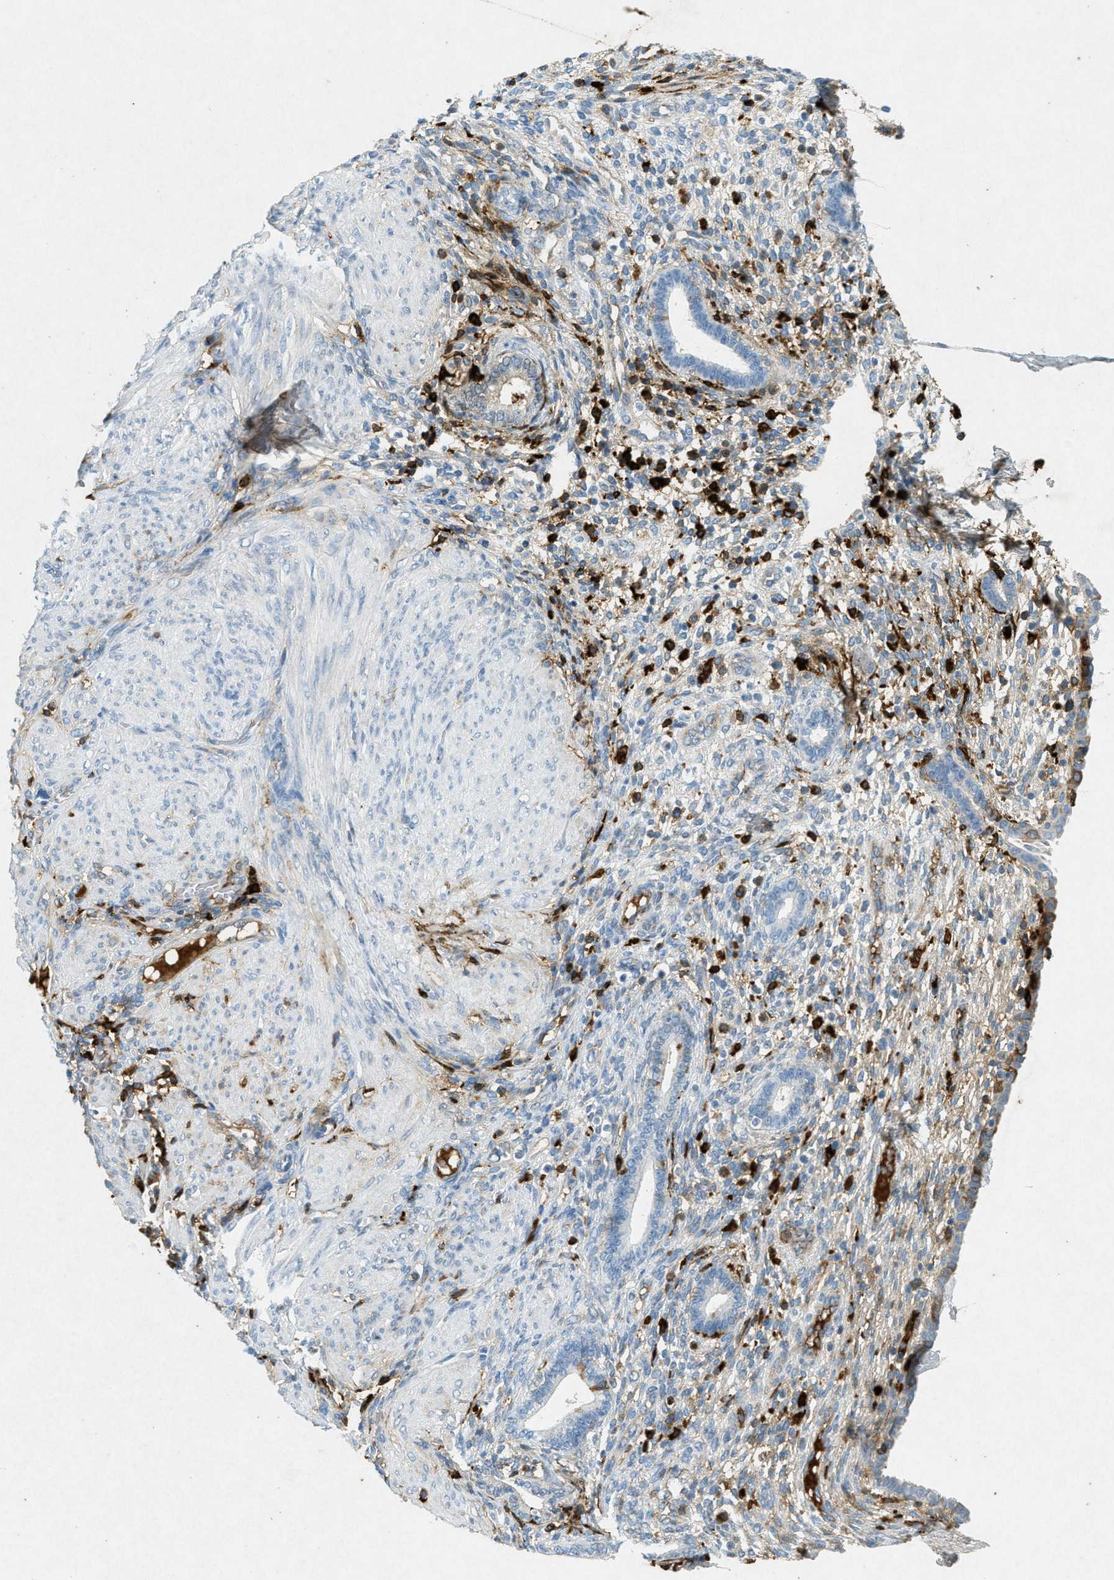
{"staining": {"intensity": "moderate", "quantity": "25%-75%", "location": "cytoplasmic/membranous"}, "tissue": "endometrium", "cell_type": "Cells in endometrial stroma", "image_type": "normal", "snomed": [{"axis": "morphology", "description": "Normal tissue, NOS"}, {"axis": "topography", "description": "Endometrium"}], "caption": "Protein staining of normal endometrium shows moderate cytoplasmic/membranous positivity in about 25%-75% of cells in endometrial stroma. (brown staining indicates protein expression, while blue staining denotes nuclei).", "gene": "F2", "patient": {"sex": "female", "age": 72}}